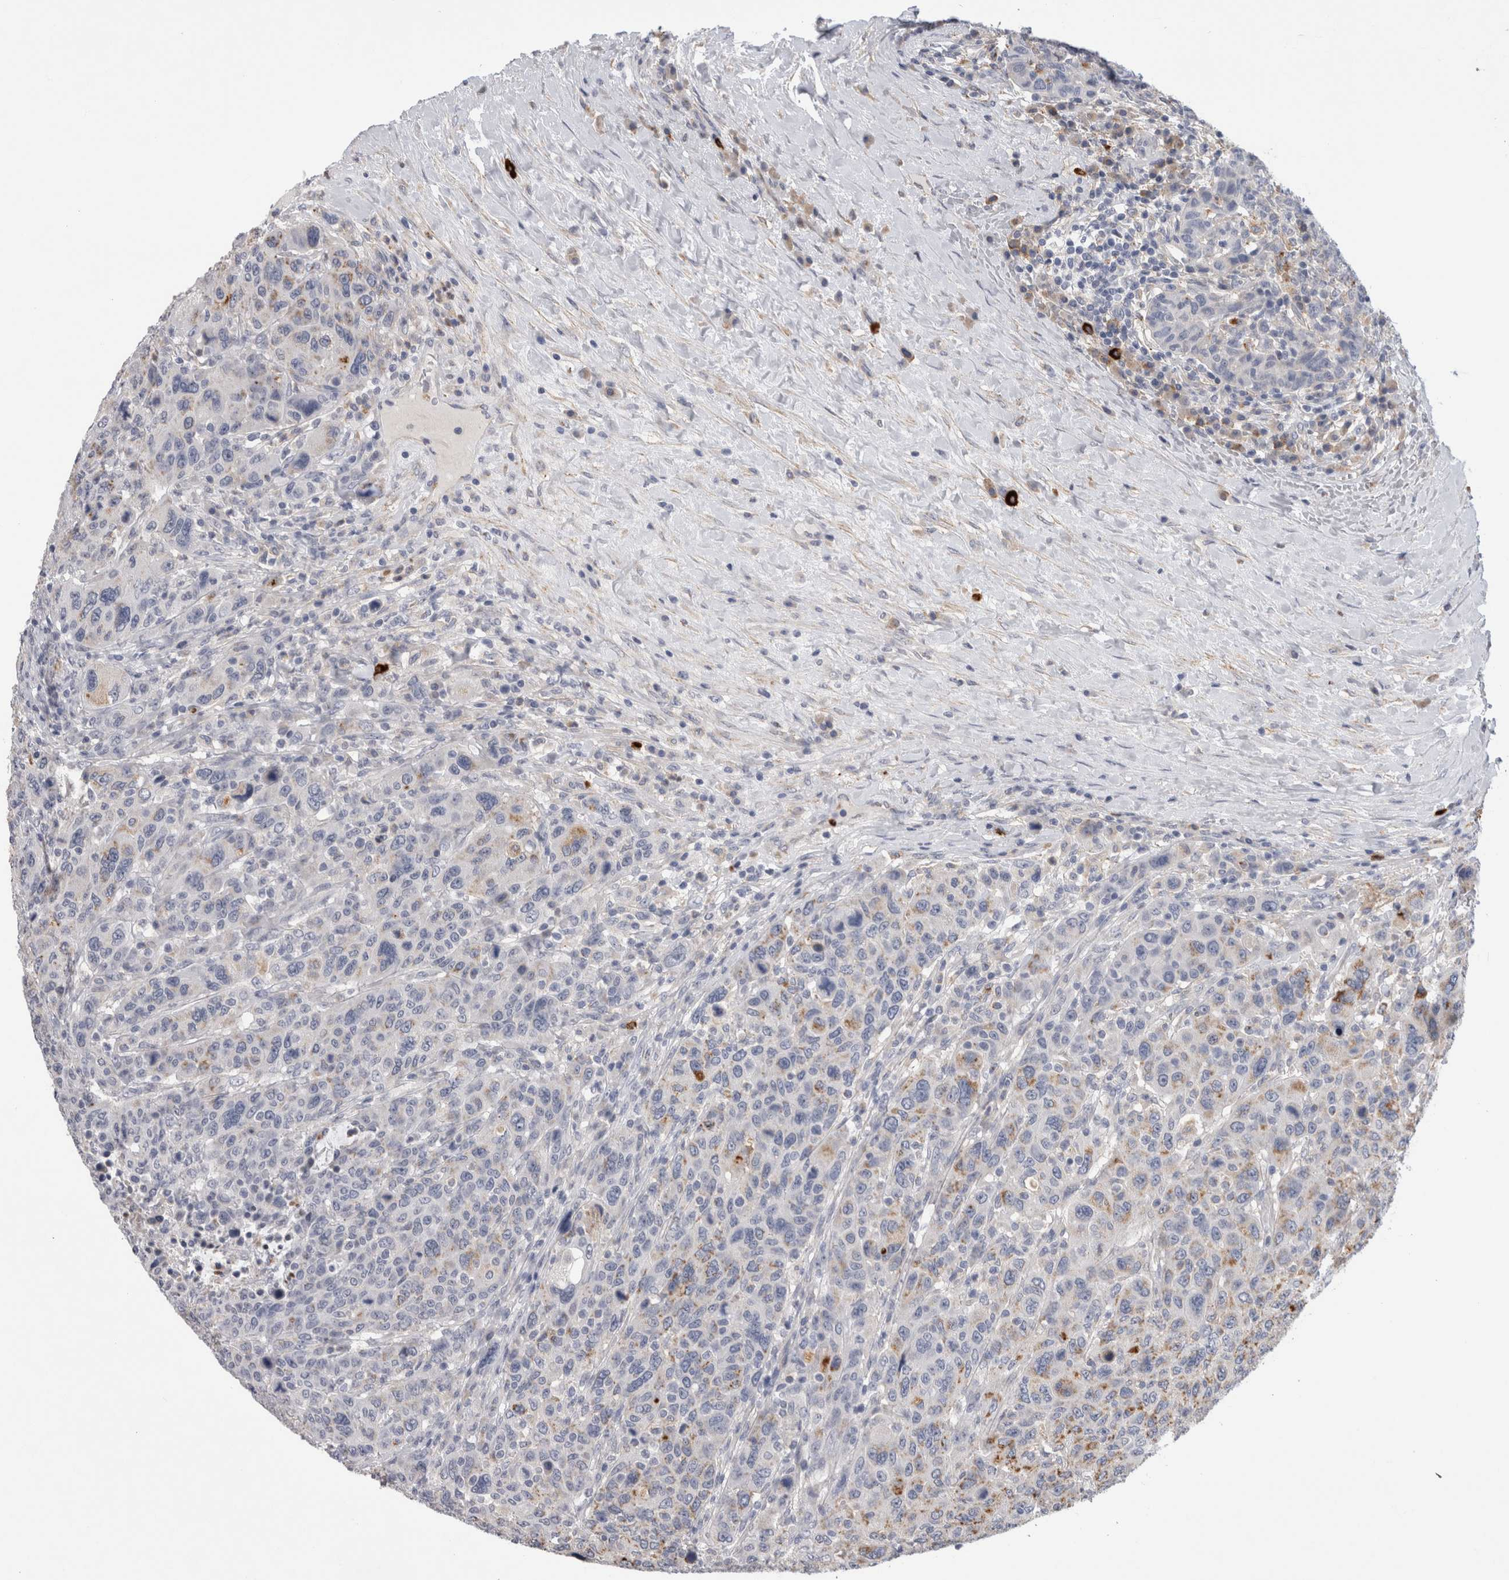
{"staining": {"intensity": "negative", "quantity": "none", "location": "none"}, "tissue": "breast cancer", "cell_type": "Tumor cells", "image_type": "cancer", "snomed": [{"axis": "morphology", "description": "Duct carcinoma"}, {"axis": "topography", "description": "Breast"}], "caption": "Immunohistochemistry (IHC) image of human breast cancer stained for a protein (brown), which shows no staining in tumor cells.", "gene": "CD63", "patient": {"sex": "female", "age": 37}}